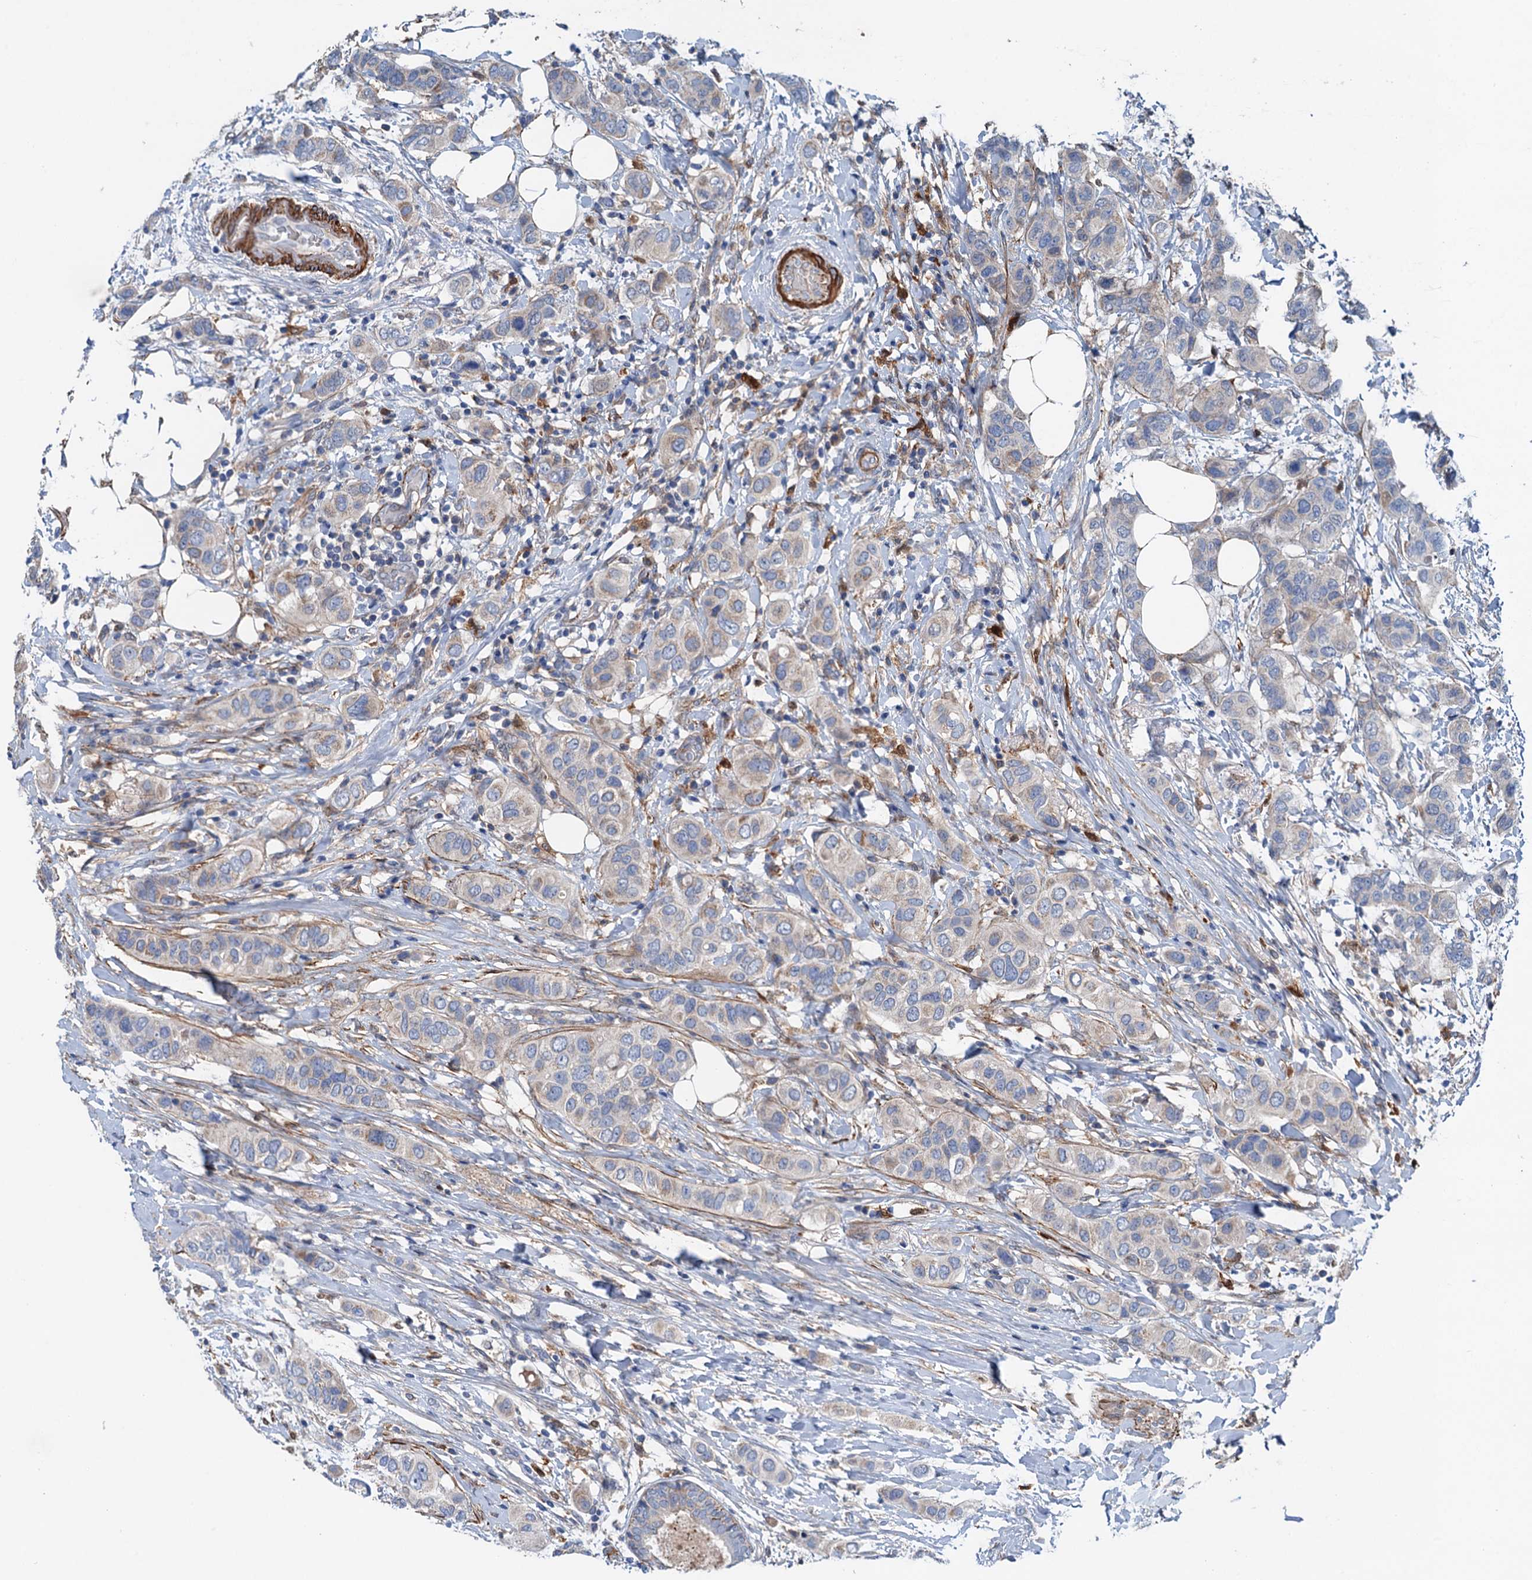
{"staining": {"intensity": "weak", "quantity": "<25%", "location": "cytoplasmic/membranous"}, "tissue": "breast cancer", "cell_type": "Tumor cells", "image_type": "cancer", "snomed": [{"axis": "morphology", "description": "Lobular carcinoma"}, {"axis": "topography", "description": "Breast"}], "caption": "Immunohistochemistry photomicrograph of human lobular carcinoma (breast) stained for a protein (brown), which demonstrates no positivity in tumor cells.", "gene": "CSTPP1", "patient": {"sex": "female", "age": 51}}